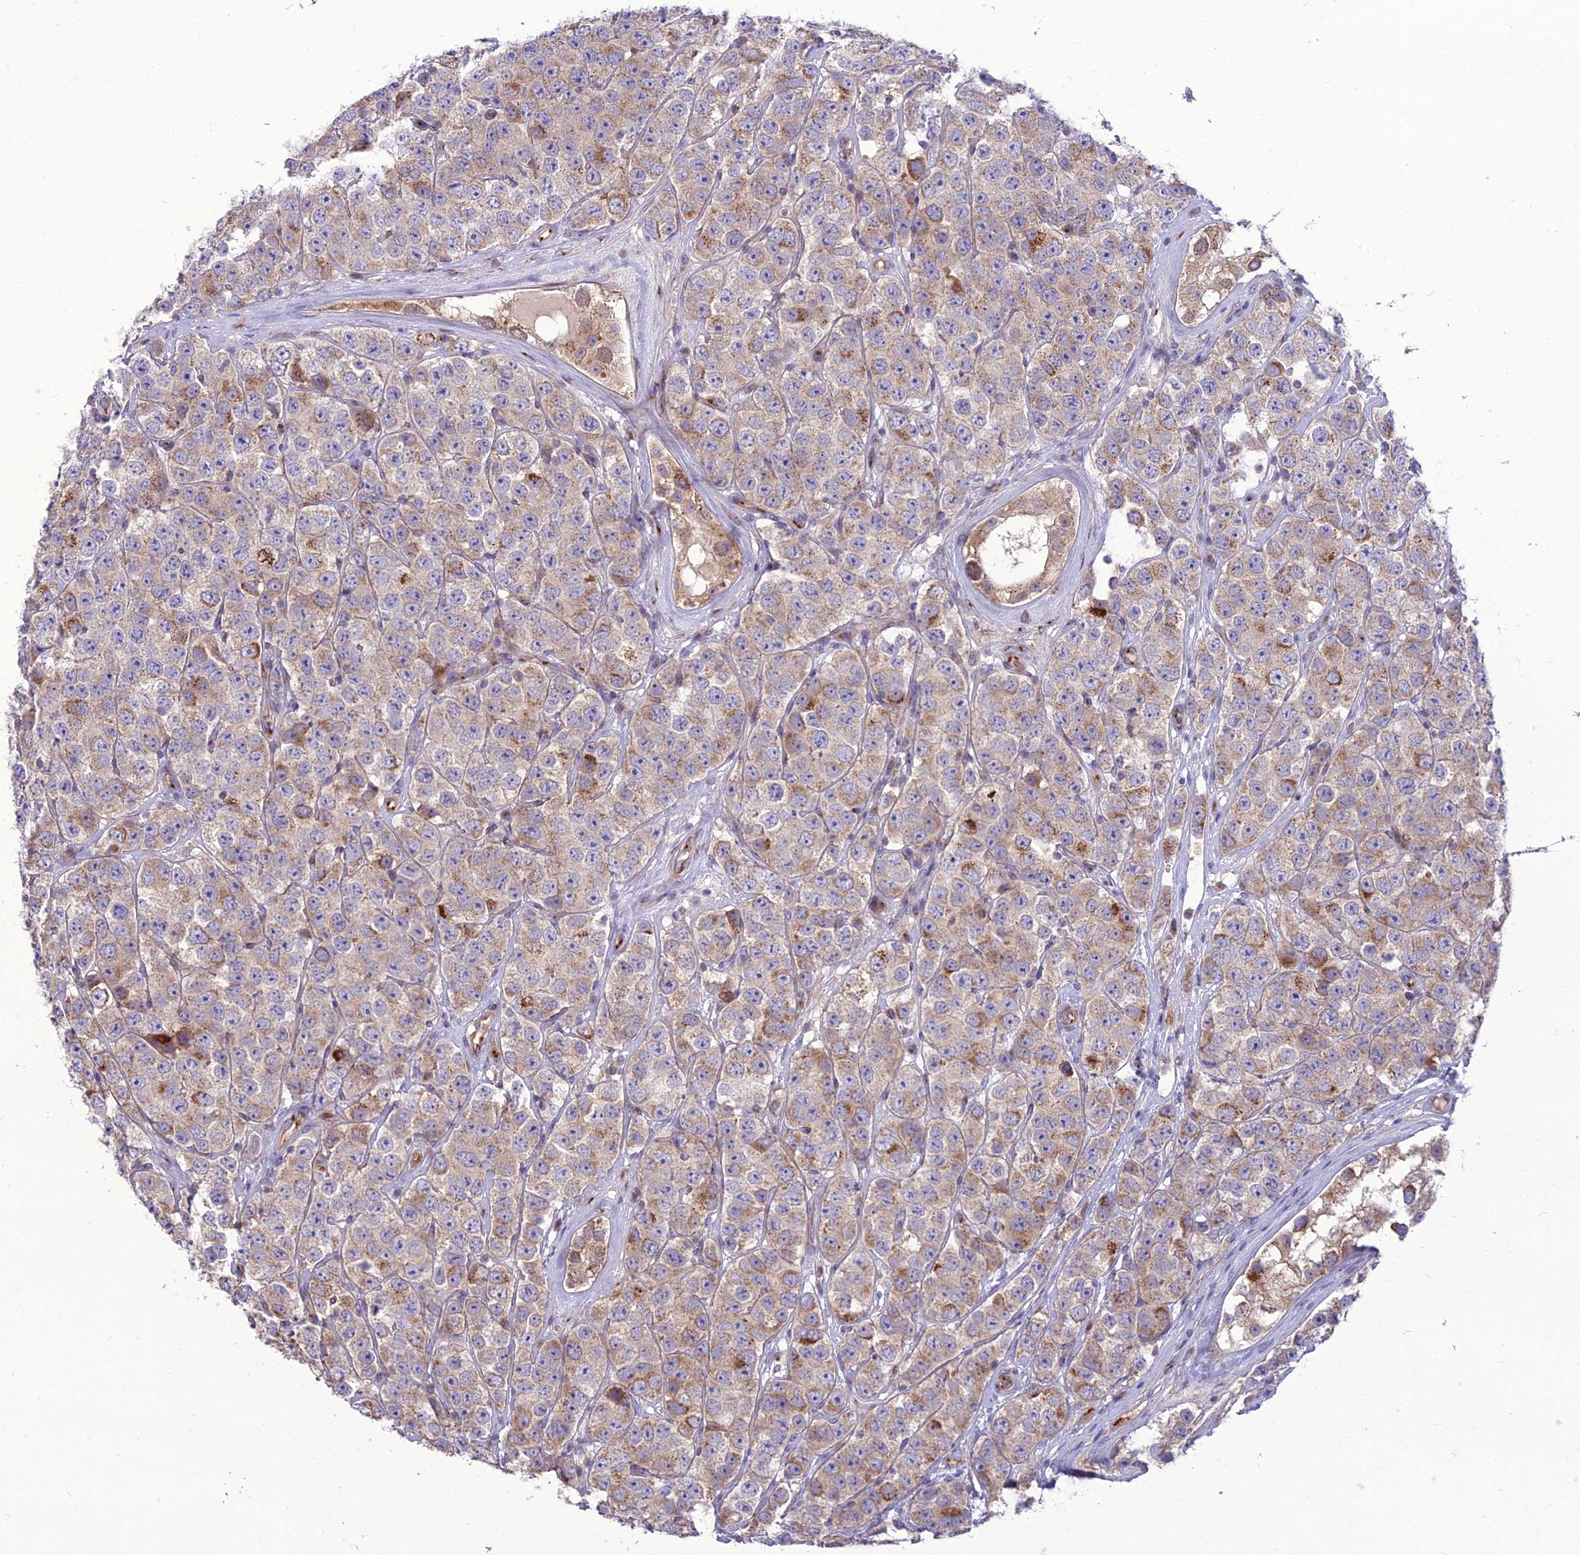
{"staining": {"intensity": "moderate", "quantity": "25%-75%", "location": "cytoplasmic/membranous"}, "tissue": "testis cancer", "cell_type": "Tumor cells", "image_type": "cancer", "snomed": [{"axis": "morphology", "description": "Seminoma, NOS"}, {"axis": "topography", "description": "Testis"}], "caption": "Human seminoma (testis) stained with a protein marker displays moderate staining in tumor cells.", "gene": "SPRYD7", "patient": {"sex": "male", "age": 28}}